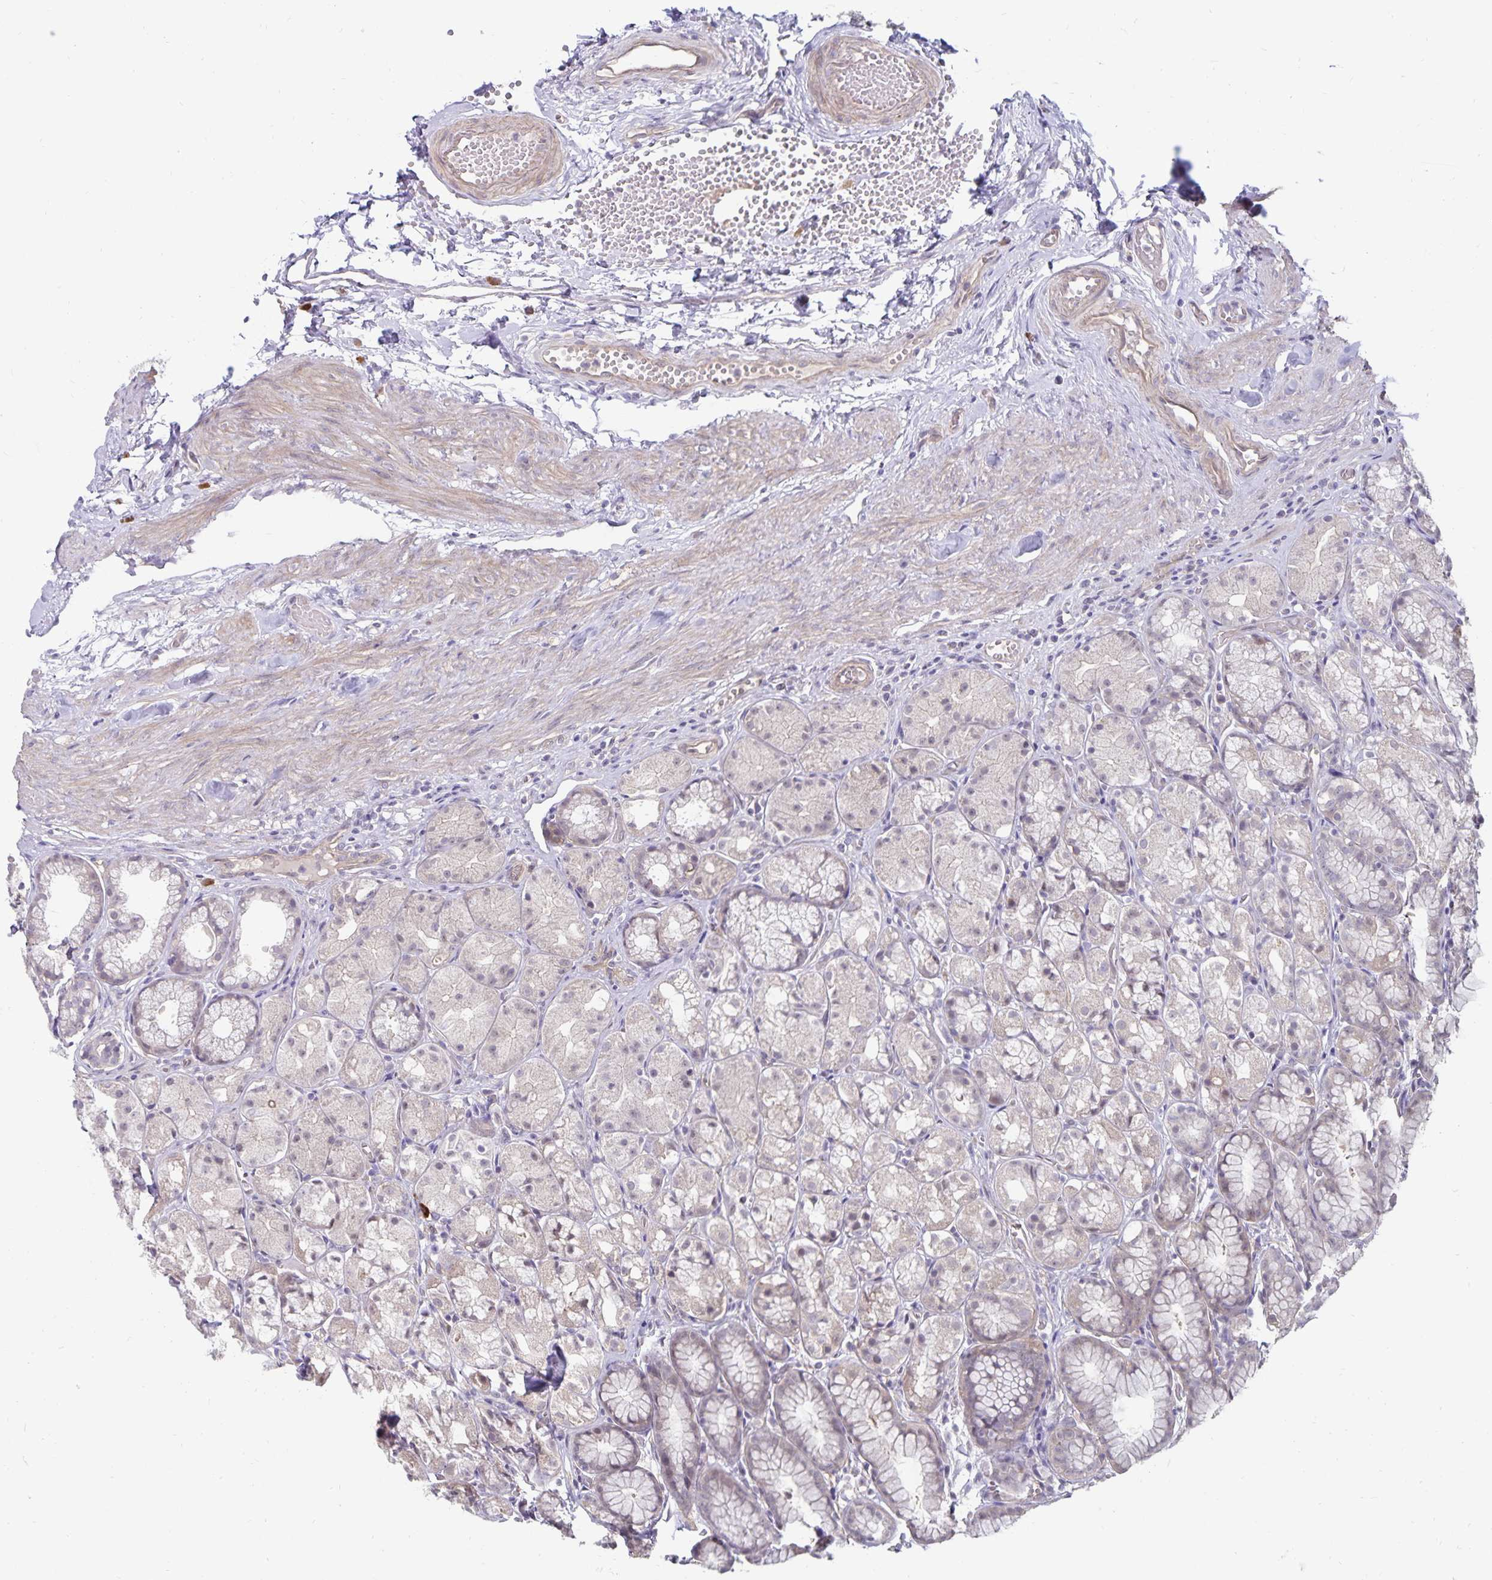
{"staining": {"intensity": "weak", "quantity": "<25%", "location": "cytoplasmic/membranous,nuclear"}, "tissue": "stomach", "cell_type": "Glandular cells", "image_type": "normal", "snomed": [{"axis": "morphology", "description": "Normal tissue, NOS"}, {"axis": "topography", "description": "Stomach"}], "caption": "DAB immunohistochemical staining of benign stomach displays no significant expression in glandular cells. Nuclei are stained in blue.", "gene": "CDKN2B", "patient": {"sex": "male", "age": 70}}